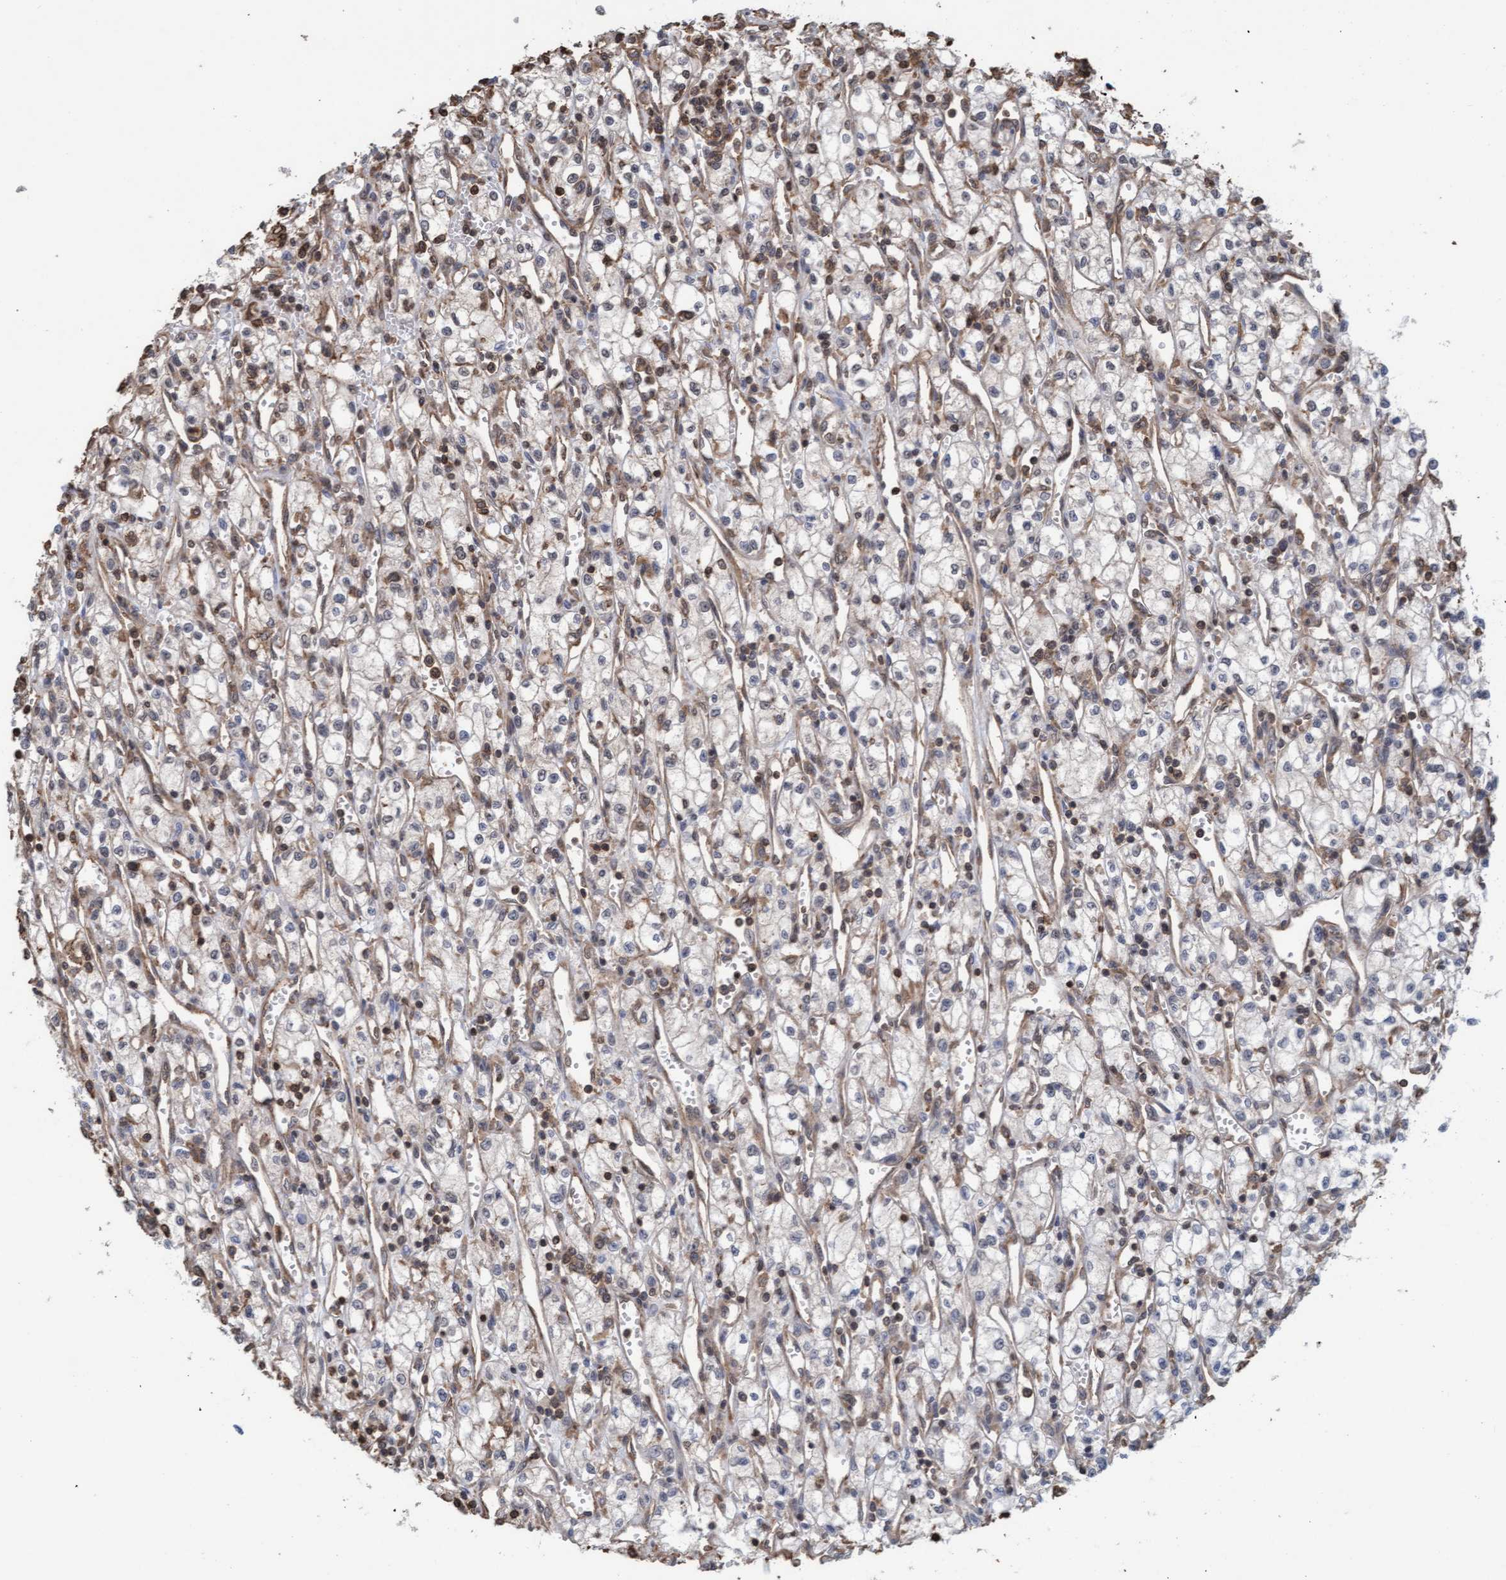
{"staining": {"intensity": "weak", "quantity": "<25%", "location": "cytoplasmic/membranous"}, "tissue": "renal cancer", "cell_type": "Tumor cells", "image_type": "cancer", "snomed": [{"axis": "morphology", "description": "Adenocarcinoma, NOS"}, {"axis": "topography", "description": "Kidney"}], "caption": "Histopathology image shows no significant protein staining in tumor cells of renal cancer (adenocarcinoma).", "gene": "FXR2", "patient": {"sex": "male", "age": 59}}